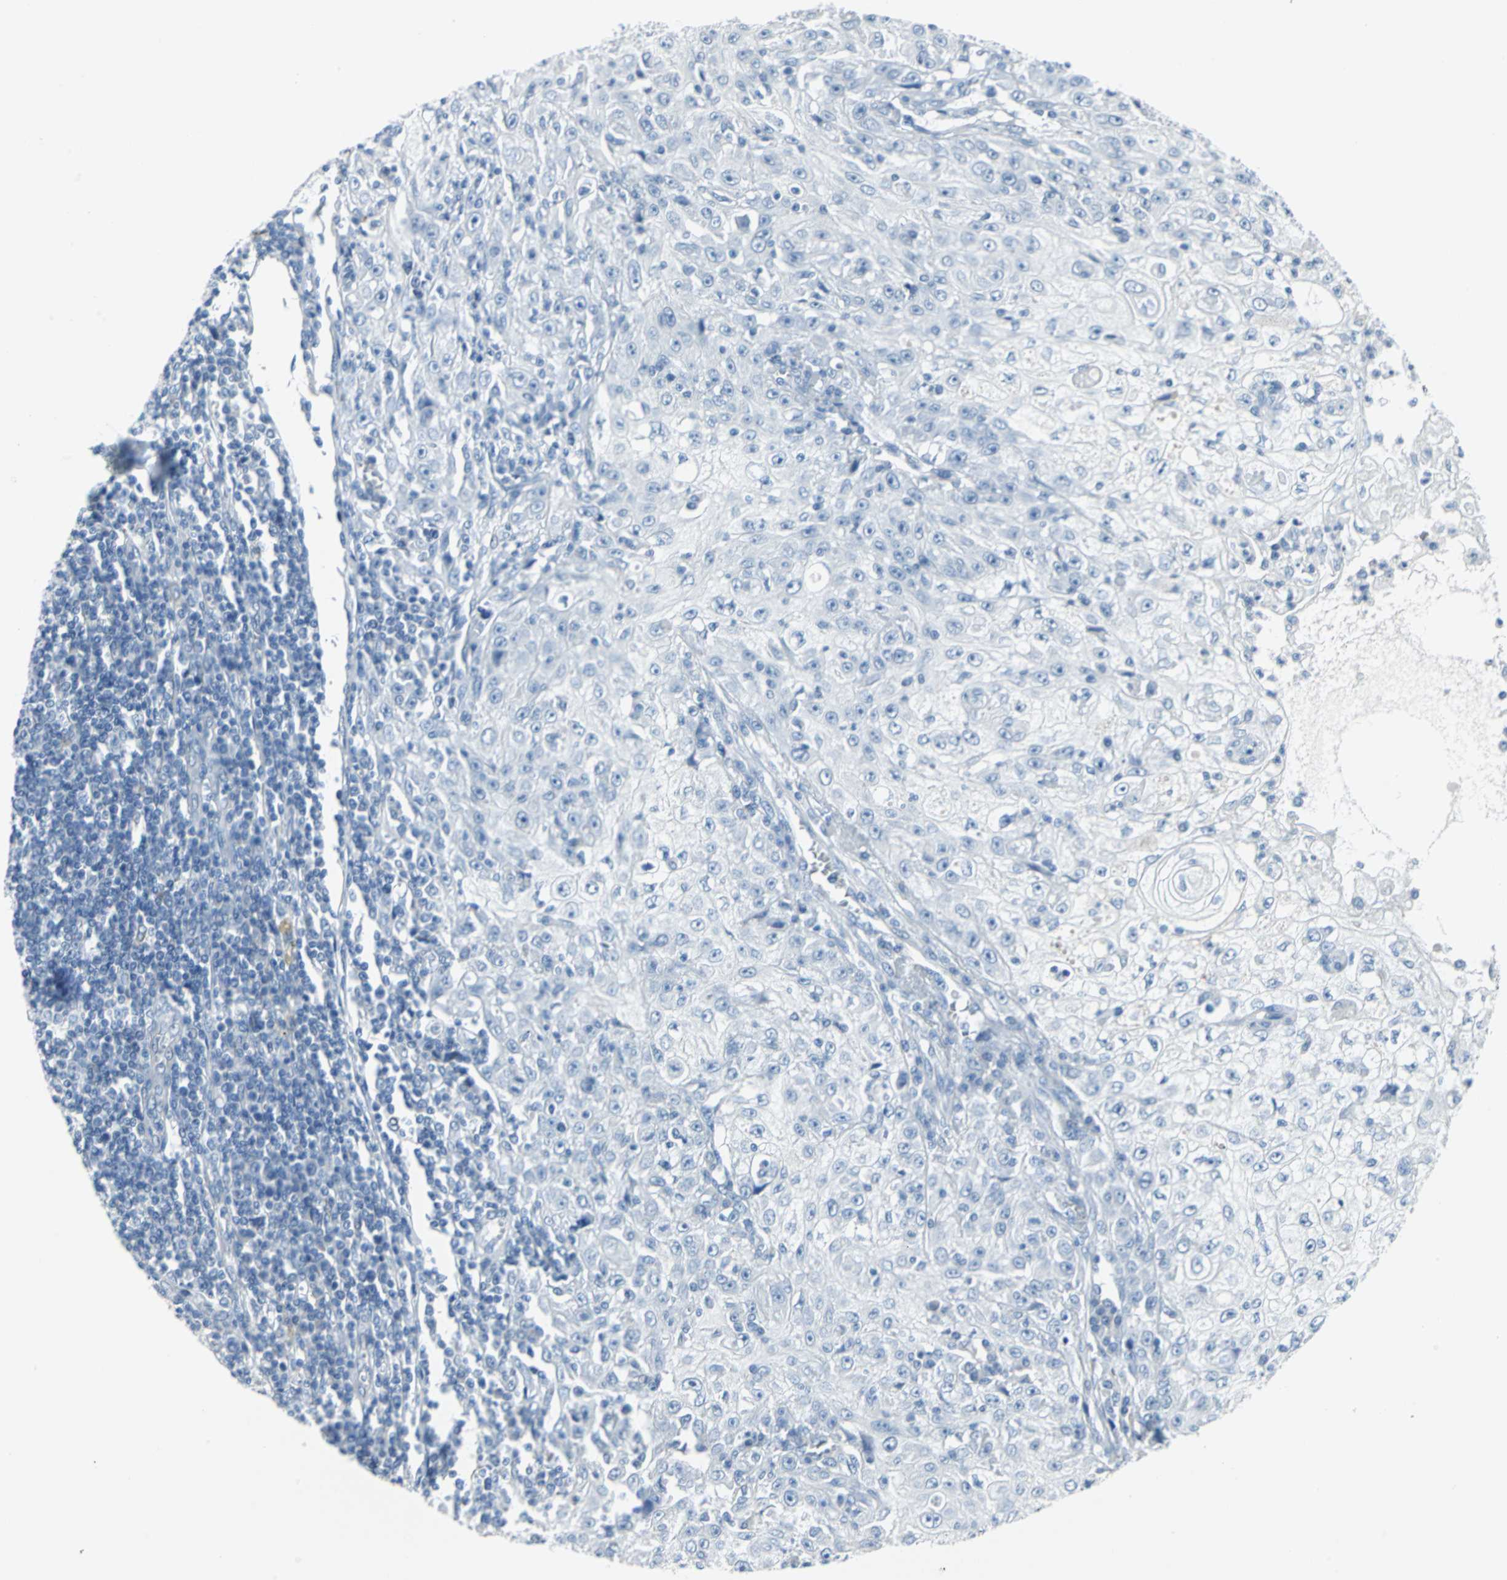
{"staining": {"intensity": "negative", "quantity": "none", "location": "none"}, "tissue": "skin cancer", "cell_type": "Tumor cells", "image_type": "cancer", "snomed": [{"axis": "morphology", "description": "Squamous cell carcinoma, NOS"}, {"axis": "topography", "description": "Skin"}], "caption": "Immunohistochemical staining of human skin cancer demonstrates no significant expression in tumor cells.", "gene": "CYB5A", "patient": {"sex": "male", "age": 75}}